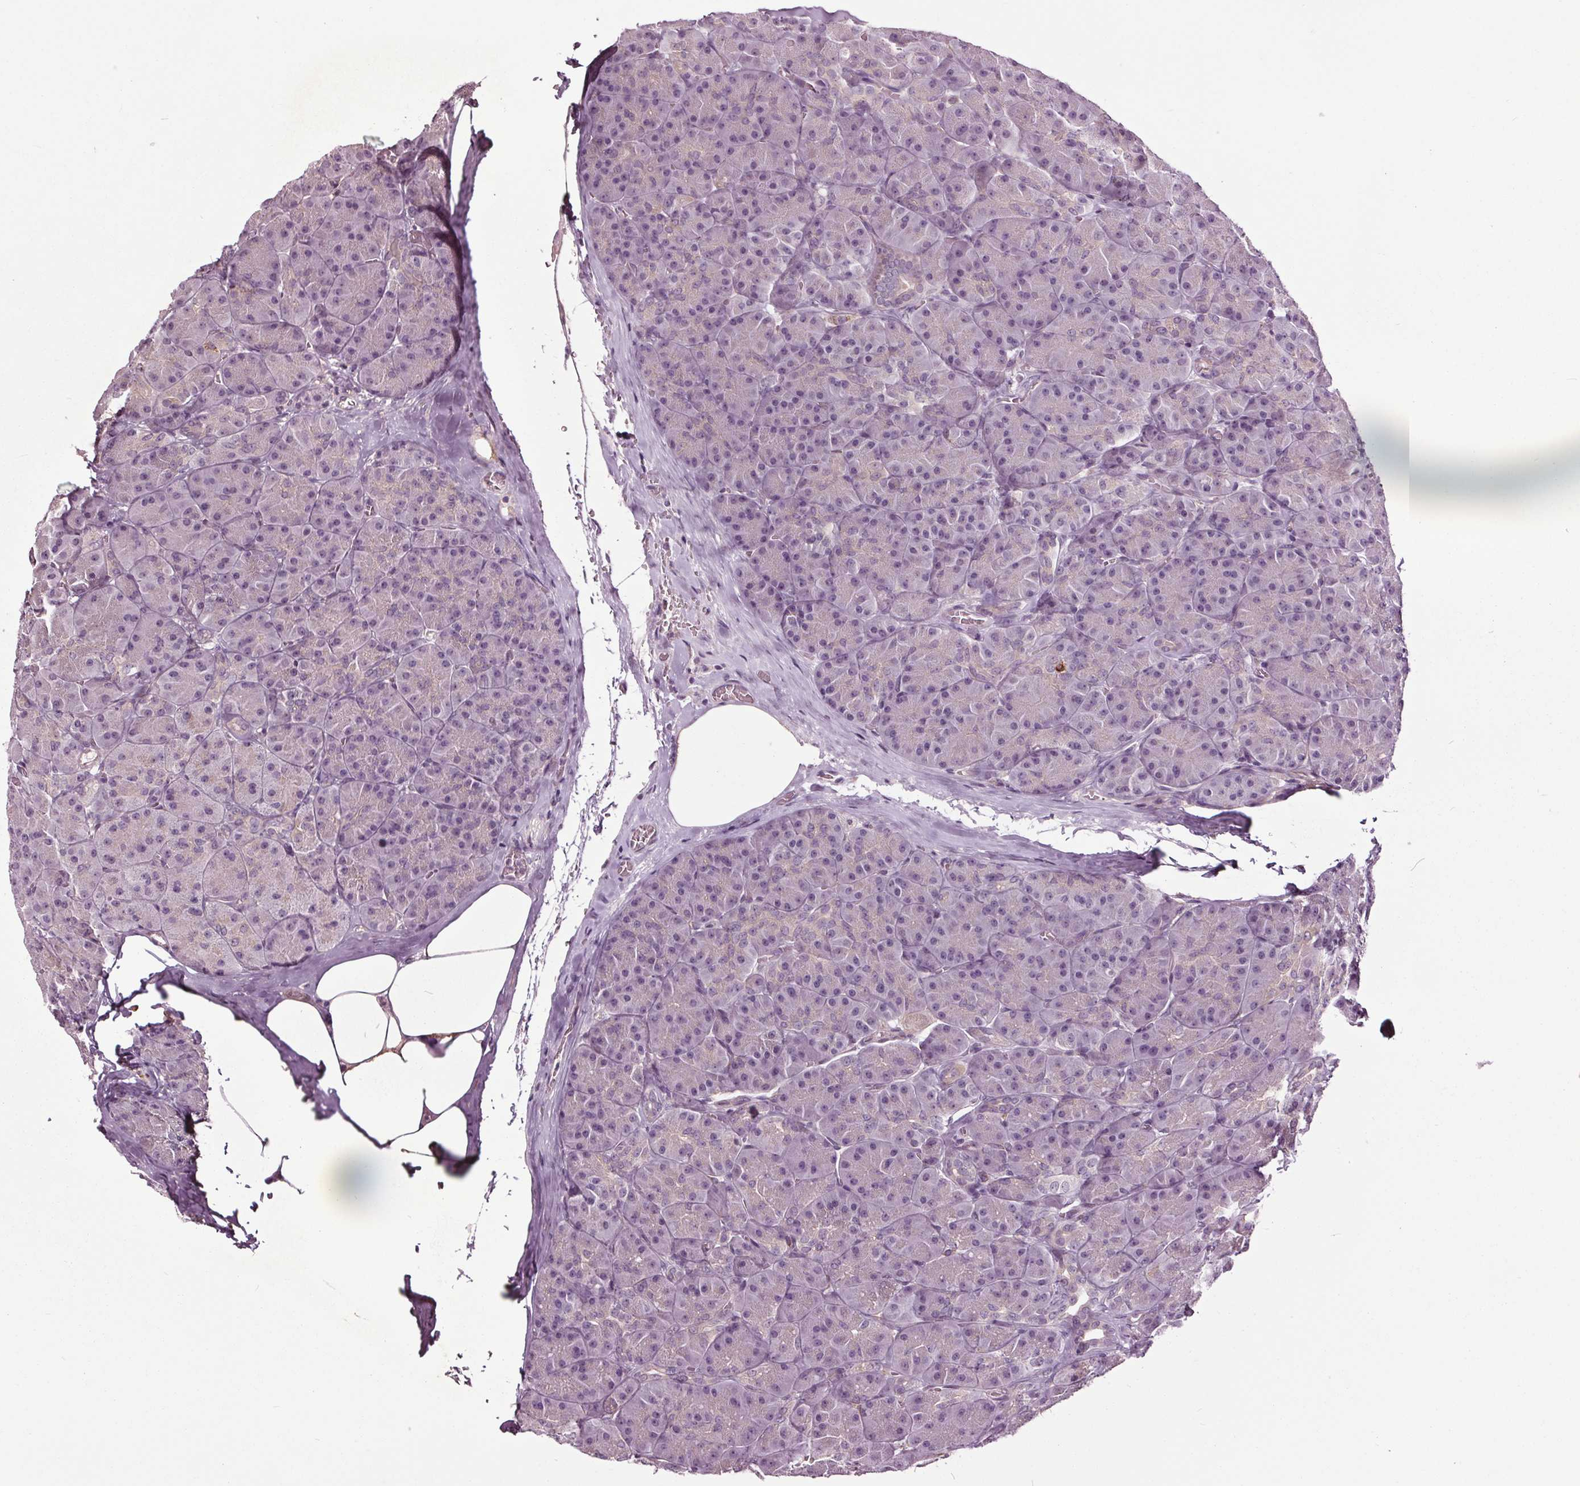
{"staining": {"intensity": "weak", "quantity": "<25%", "location": "cytoplasmic/membranous"}, "tissue": "pancreas", "cell_type": "Exocrine glandular cells", "image_type": "normal", "snomed": [{"axis": "morphology", "description": "Normal tissue, NOS"}, {"axis": "topography", "description": "Pancreas"}], "caption": "An image of human pancreas is negative for staining in exocrine glandular cells. The staining is performed using DAB (3,3'-diaminobenzidine) brown chromogen with nuclei counter-stained in using hematoxylin.", "gene": "HAUS5", "patient": {"sex": "male", "age": 57}}